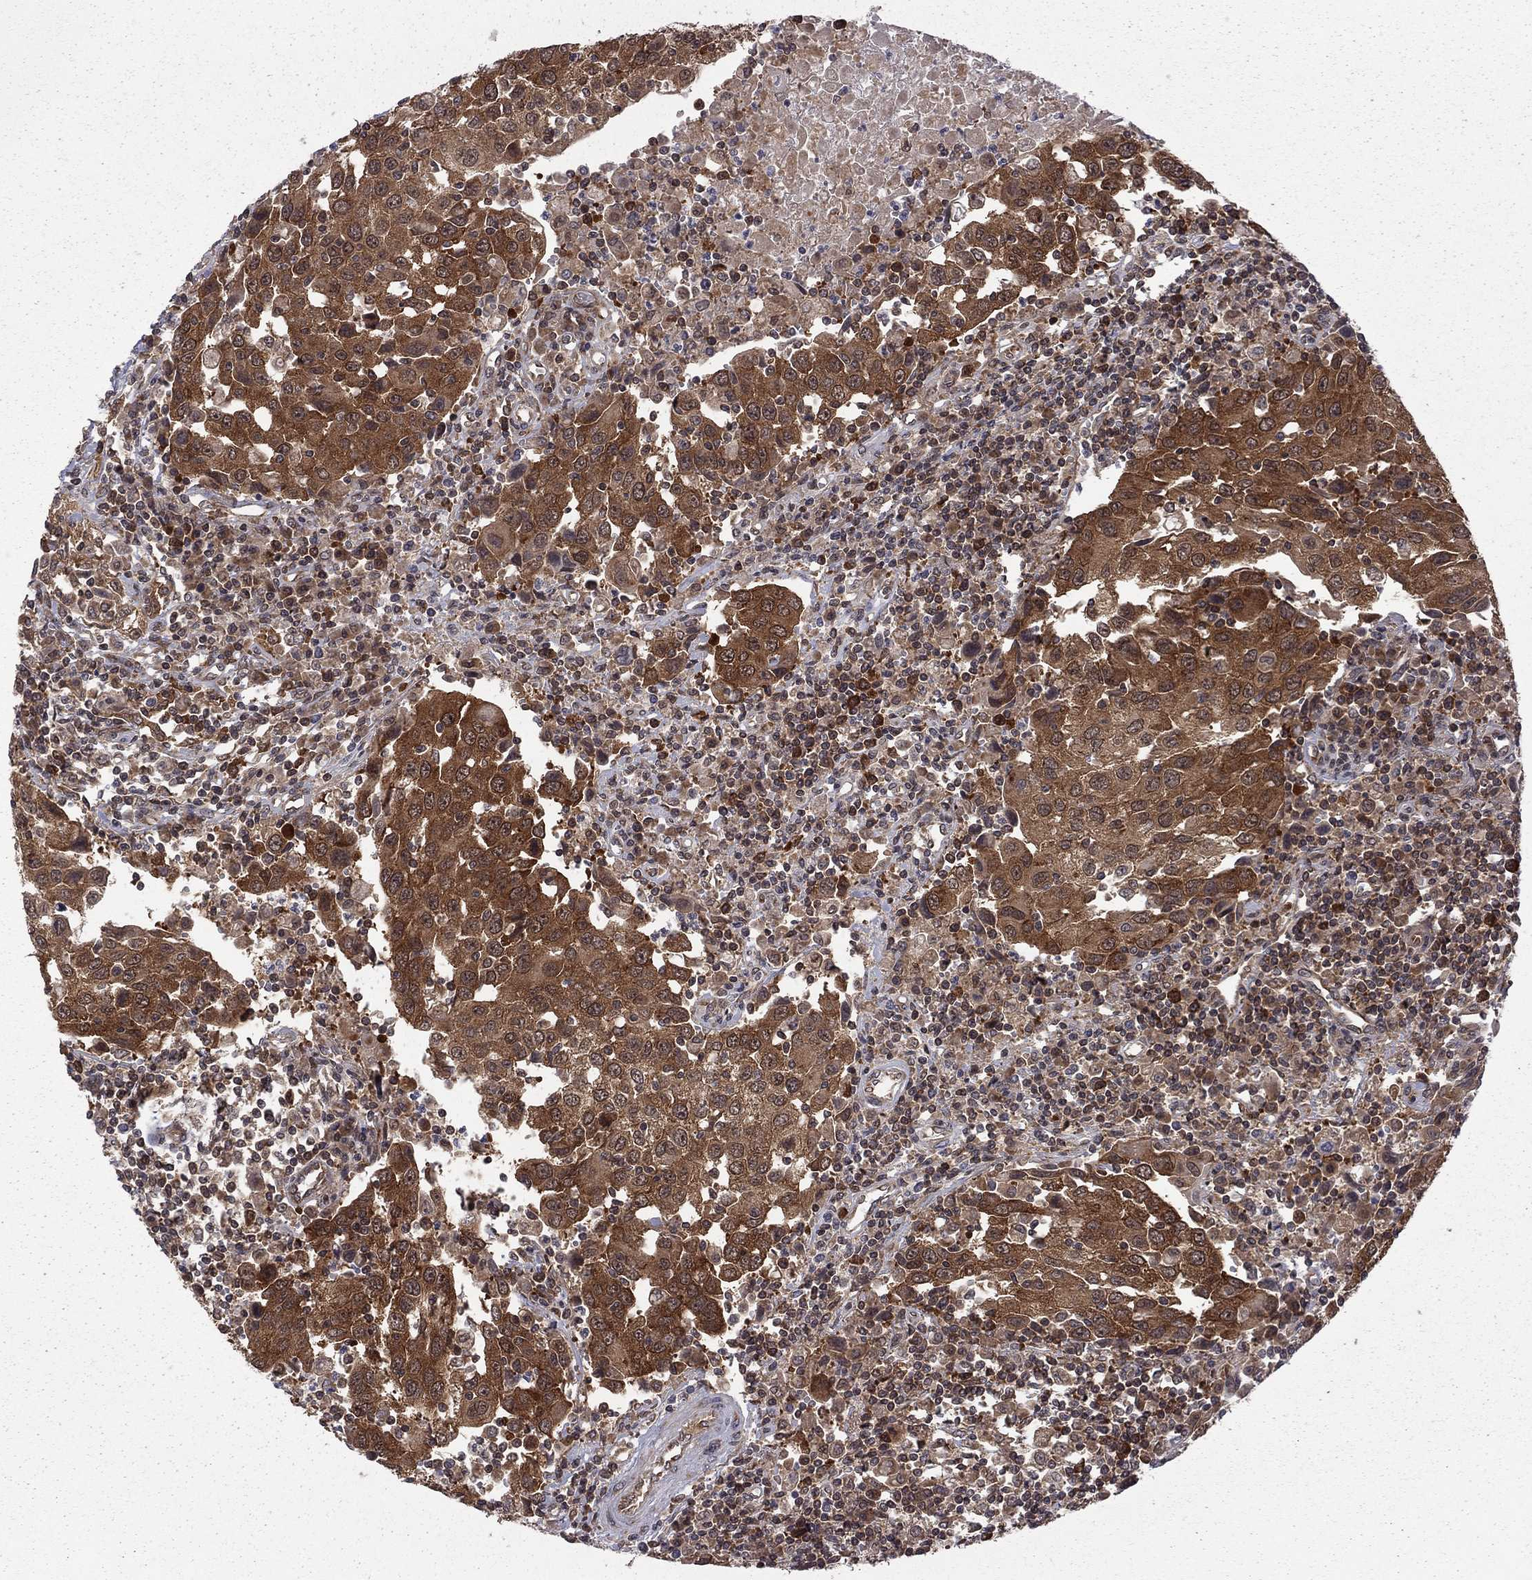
{"staining": {"intensity": "strong", "quantity": ">75%", "location": "cytoplasmic/membranous"}, "tissue": "urothelial cancer", "cell_type": "Tumor cells", "image_type": "cancer", "snomed": [{"axis": "morphology", "description": "Urothelial carcinoma, High grade"}, {"axis": "topography", "description": "Urinary bladder"}], "caption": "Urothelial carcinoma (high-grade) tissue demonstrates strong cytoplasmic/membranous expression in about >75% of tumor cells", "gene": "NAA50", "patient": {"sex": "female", "age": 85}}